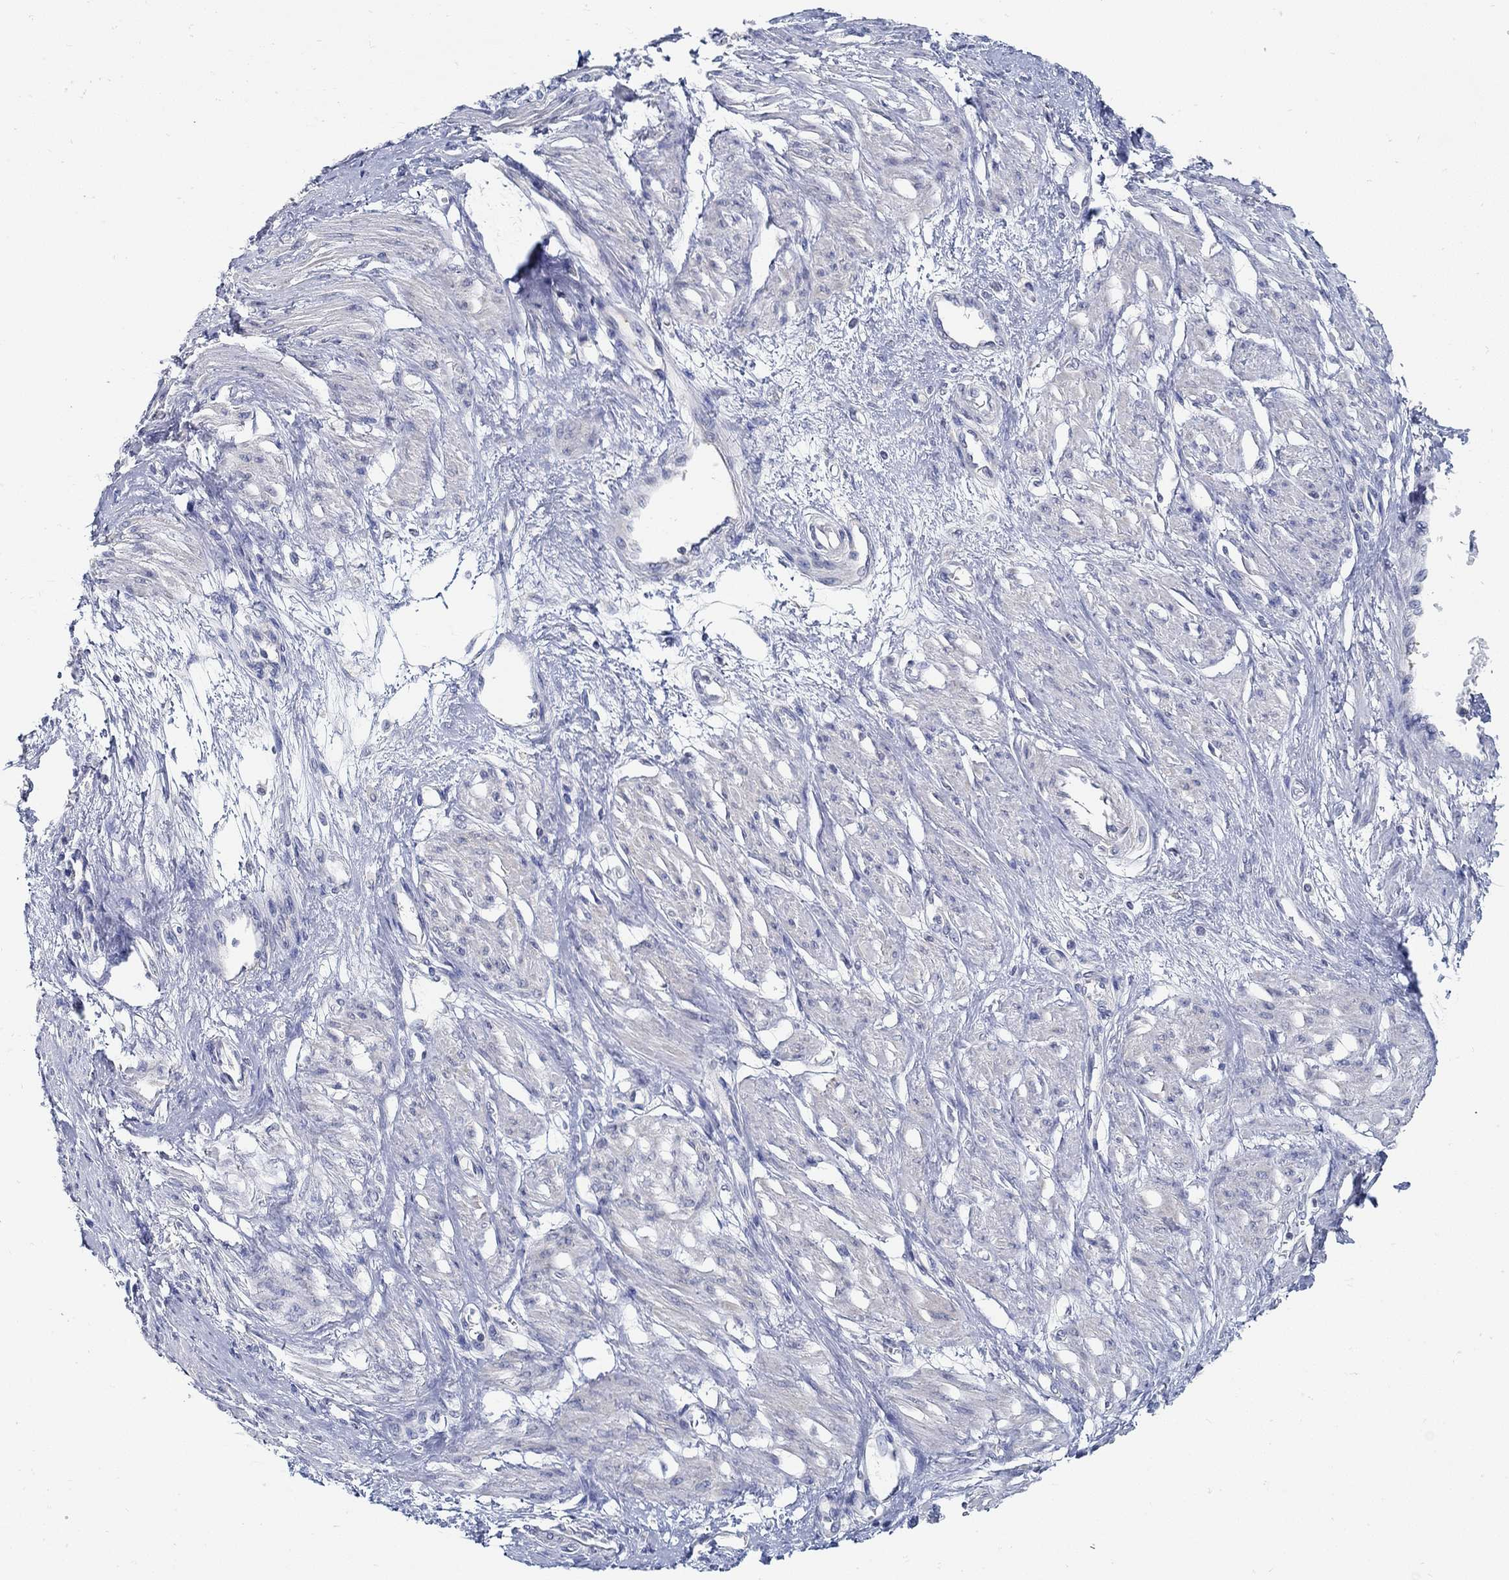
{"staining": {"intensity": "negative", "quantity": "none", "location": "none"}, "tissue": "smooth muscle", "cell_type": "Smooth muscle cells", "image_type": "normal", "snomed": [{"axis": "morphology", "description": "Normal tissue, NOS"}, {"axis": "topography", "description": "Smooth muscle"}, {"axis": "topography", "description": "Uterus"}], "caption": "This histopathology image is of benign smooth muscle stained with IHC to label a protein in brown with the nuclei are counter-stained blue. There is no positivity in smooth muscle cells.", "gene": "PCDH11X", "patient": {"sex": "female", "age": 39}}